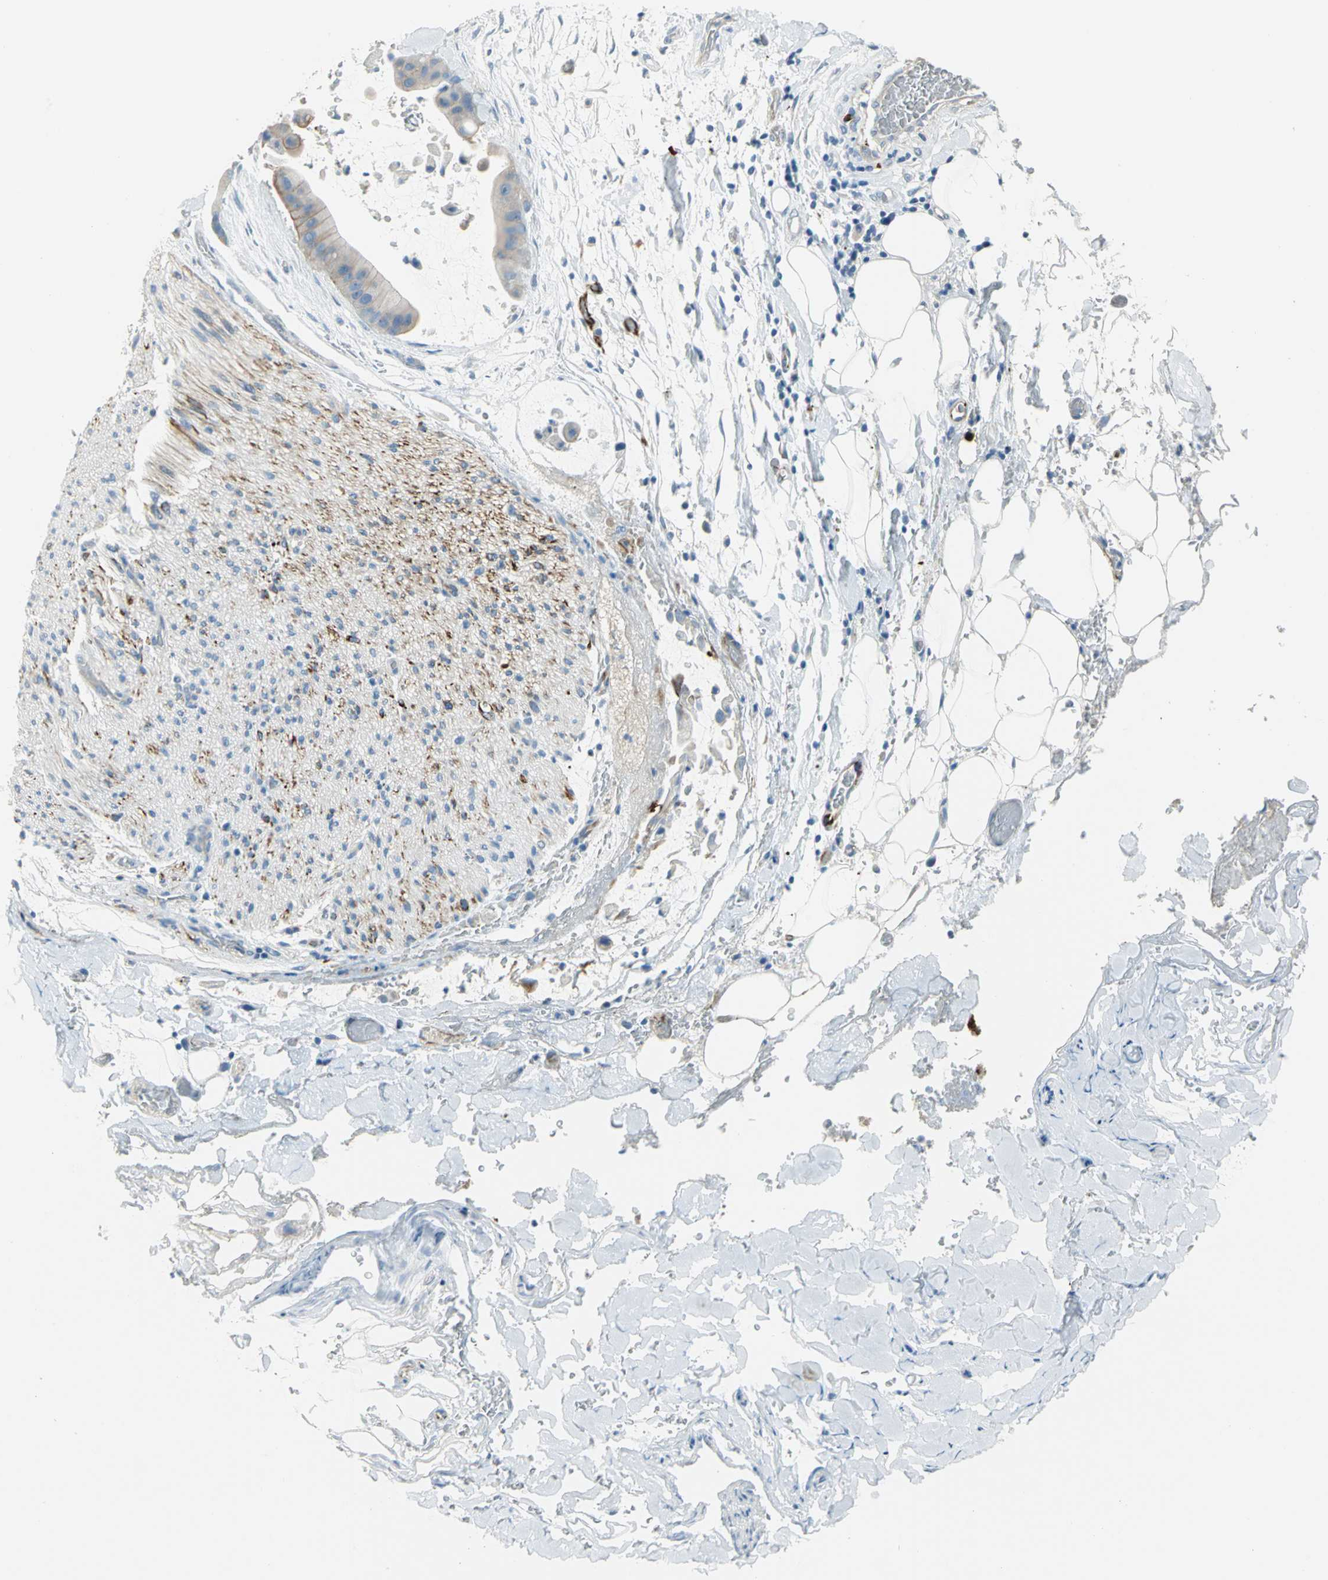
{"staining": {"intensity": "negative", "quantity": "none", "location": "none"}, "tissue": "adipose tissue", "cell_type": "Adipocytes", "image_type": "normal", "snomed": [{"axis": "morphology", "description": "Normal tissue, NOS"}, {"axis": "morphology", "description": "Cholangiocarcinoma"}, {"axis": "topography", "description": "Liver"}, {"axis": "topography", "description": "Peripheral nerve tissue"}], "caption": "Protein analysis of benign adipose tissue demonstrates no significant expression in adipocytes.", "gene": "ALOX15", "patient": {"sex": "male", "age": 50}}